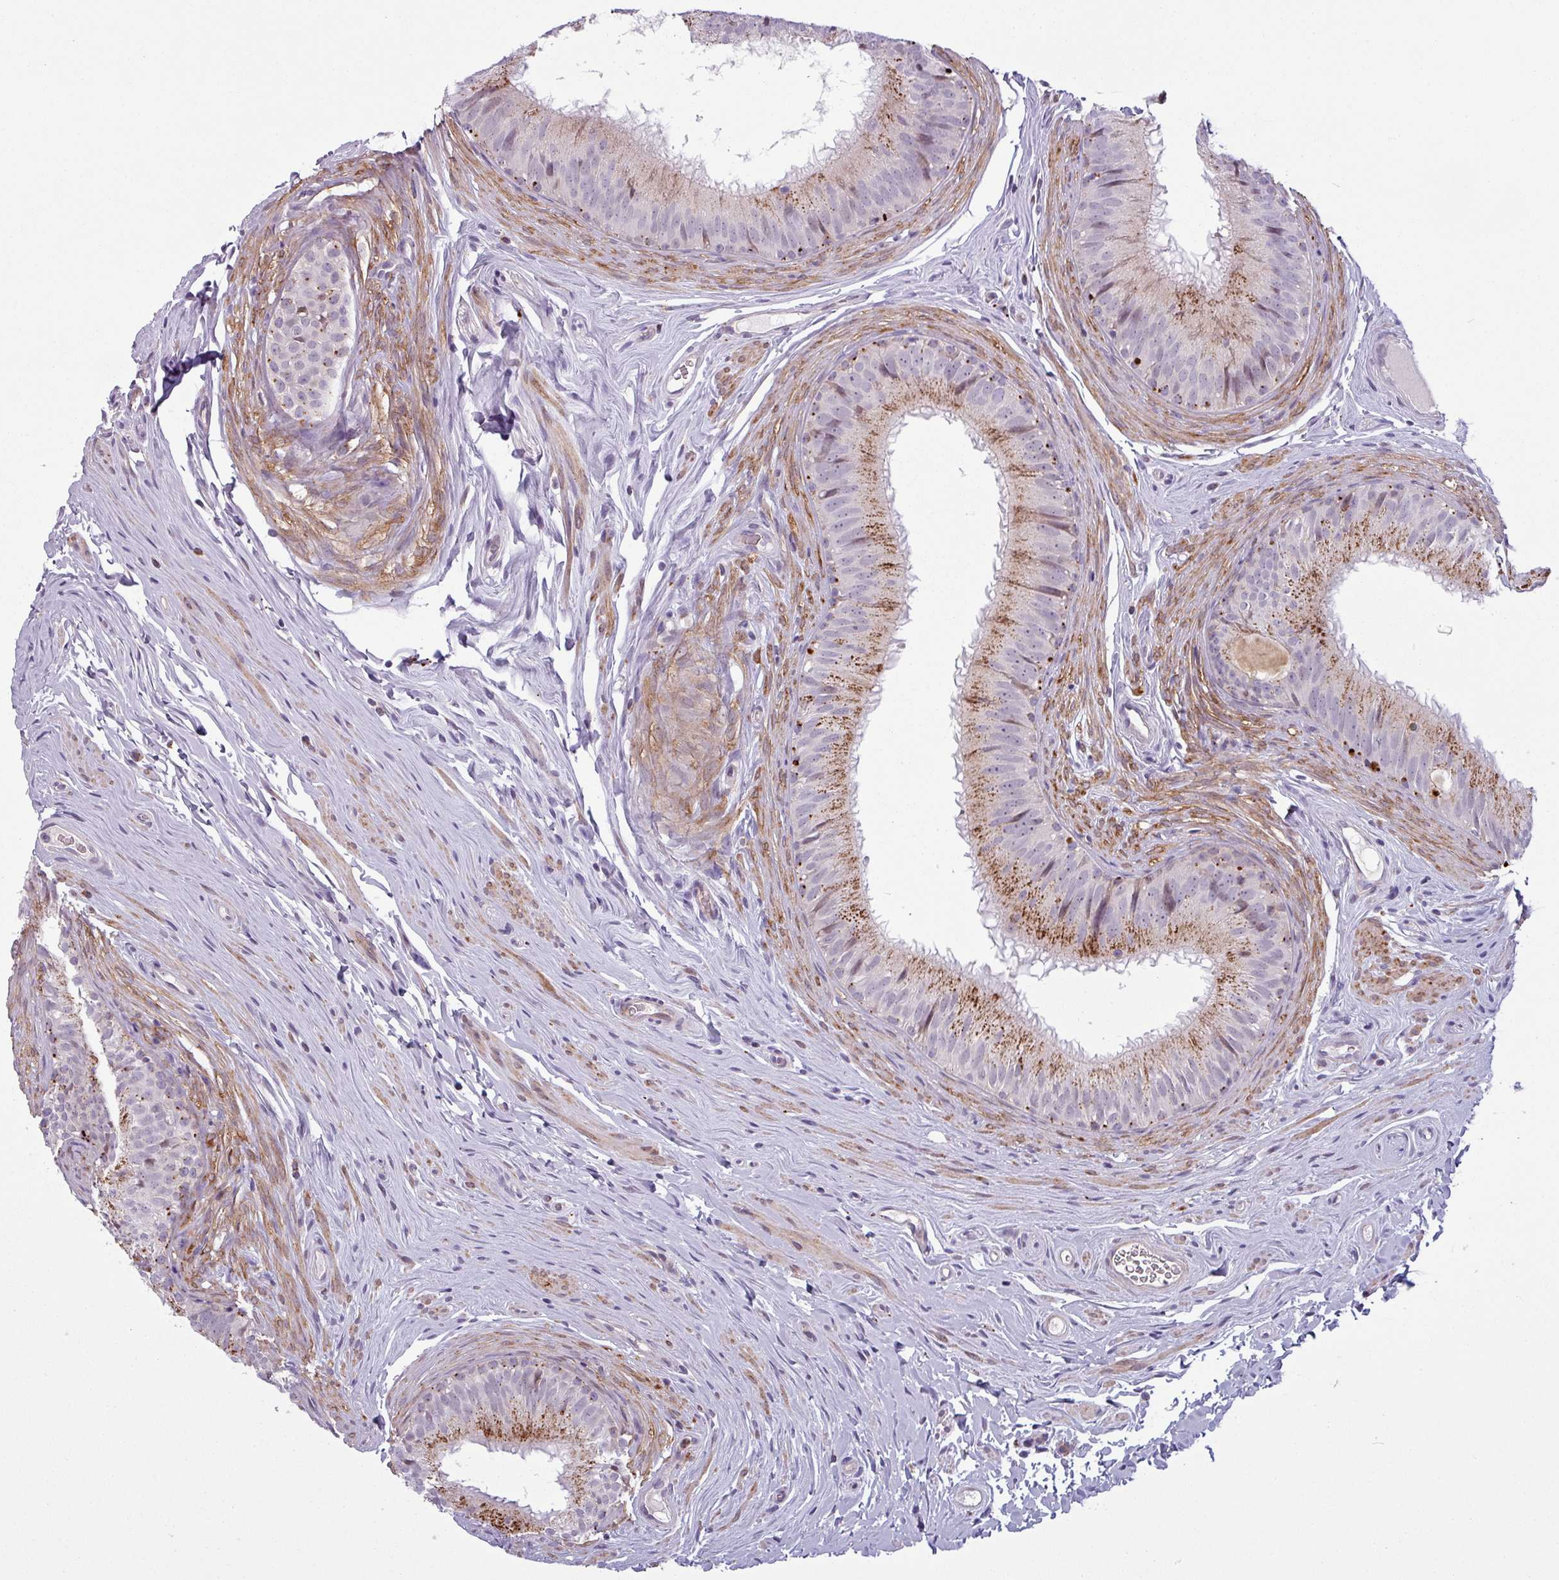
{"staining": {"intensity": "moderate", "quantity": "25%-75%", "location": "cytoplasmic/membranous"}, "tissue": "epididymis", "cell_type": "Glandular cells", "image_type": "normal", "snomed": [{"axis": "morphology", "description": "Normal tissue, NOS"}, {"axis": "topography", "description": "Epididymis, spermatic cord, NOS"}], "caption": "Protein staining of benign epididymis demonstrates moderate cytoplasmic/membranous expression in about 25%-75% of glandular cells.", "gene": "MAP7D2", "patient": {"sex": "male", "age": 25}}